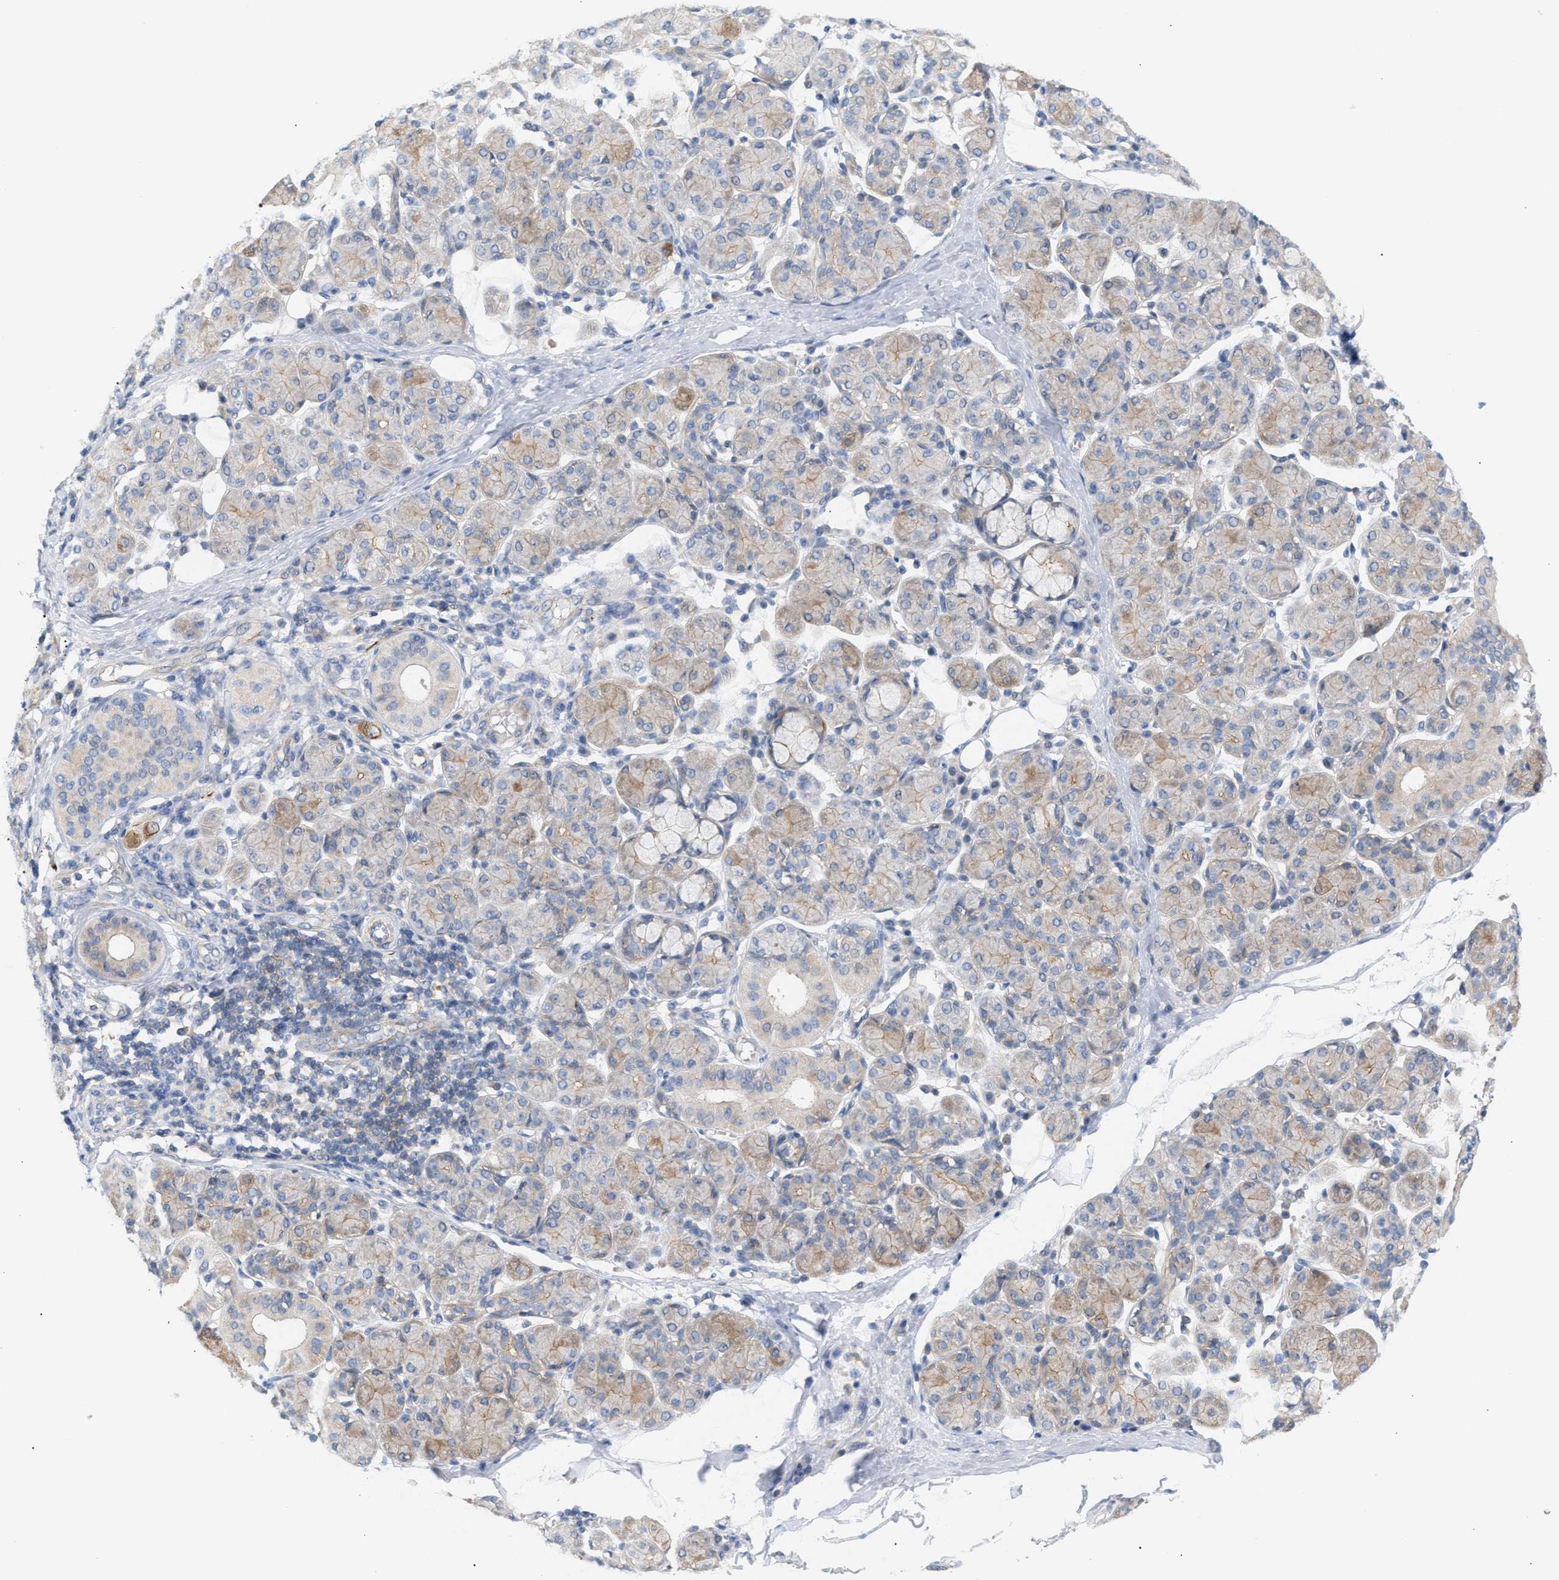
{"staining": {"intensity": "moderate", "quantity": "25%-75%", "location": "cytoplasmic/membranous"}, "tissue": "salivary gland", "cell_type": "Glandular cells", "image_type": "normal", "snomed": [{"axis": "morphology", "description": "Normal tissue, NOS"}, {"axis": "morphology", "description": "Inflammation, NOS"}, {"axis": "topography", "description": "Lymph node"}, {"axis": "topography", "description": "Salivary gland"}], "caption": "The image displays immunohistochemical staining of normal salivary gland. There is moderate cytoplasmic/membranous positivity is present in about 25%-75% of glandular cells.", "gene": "LRCH1", "patient": {"sex": "male", "age": 3}}